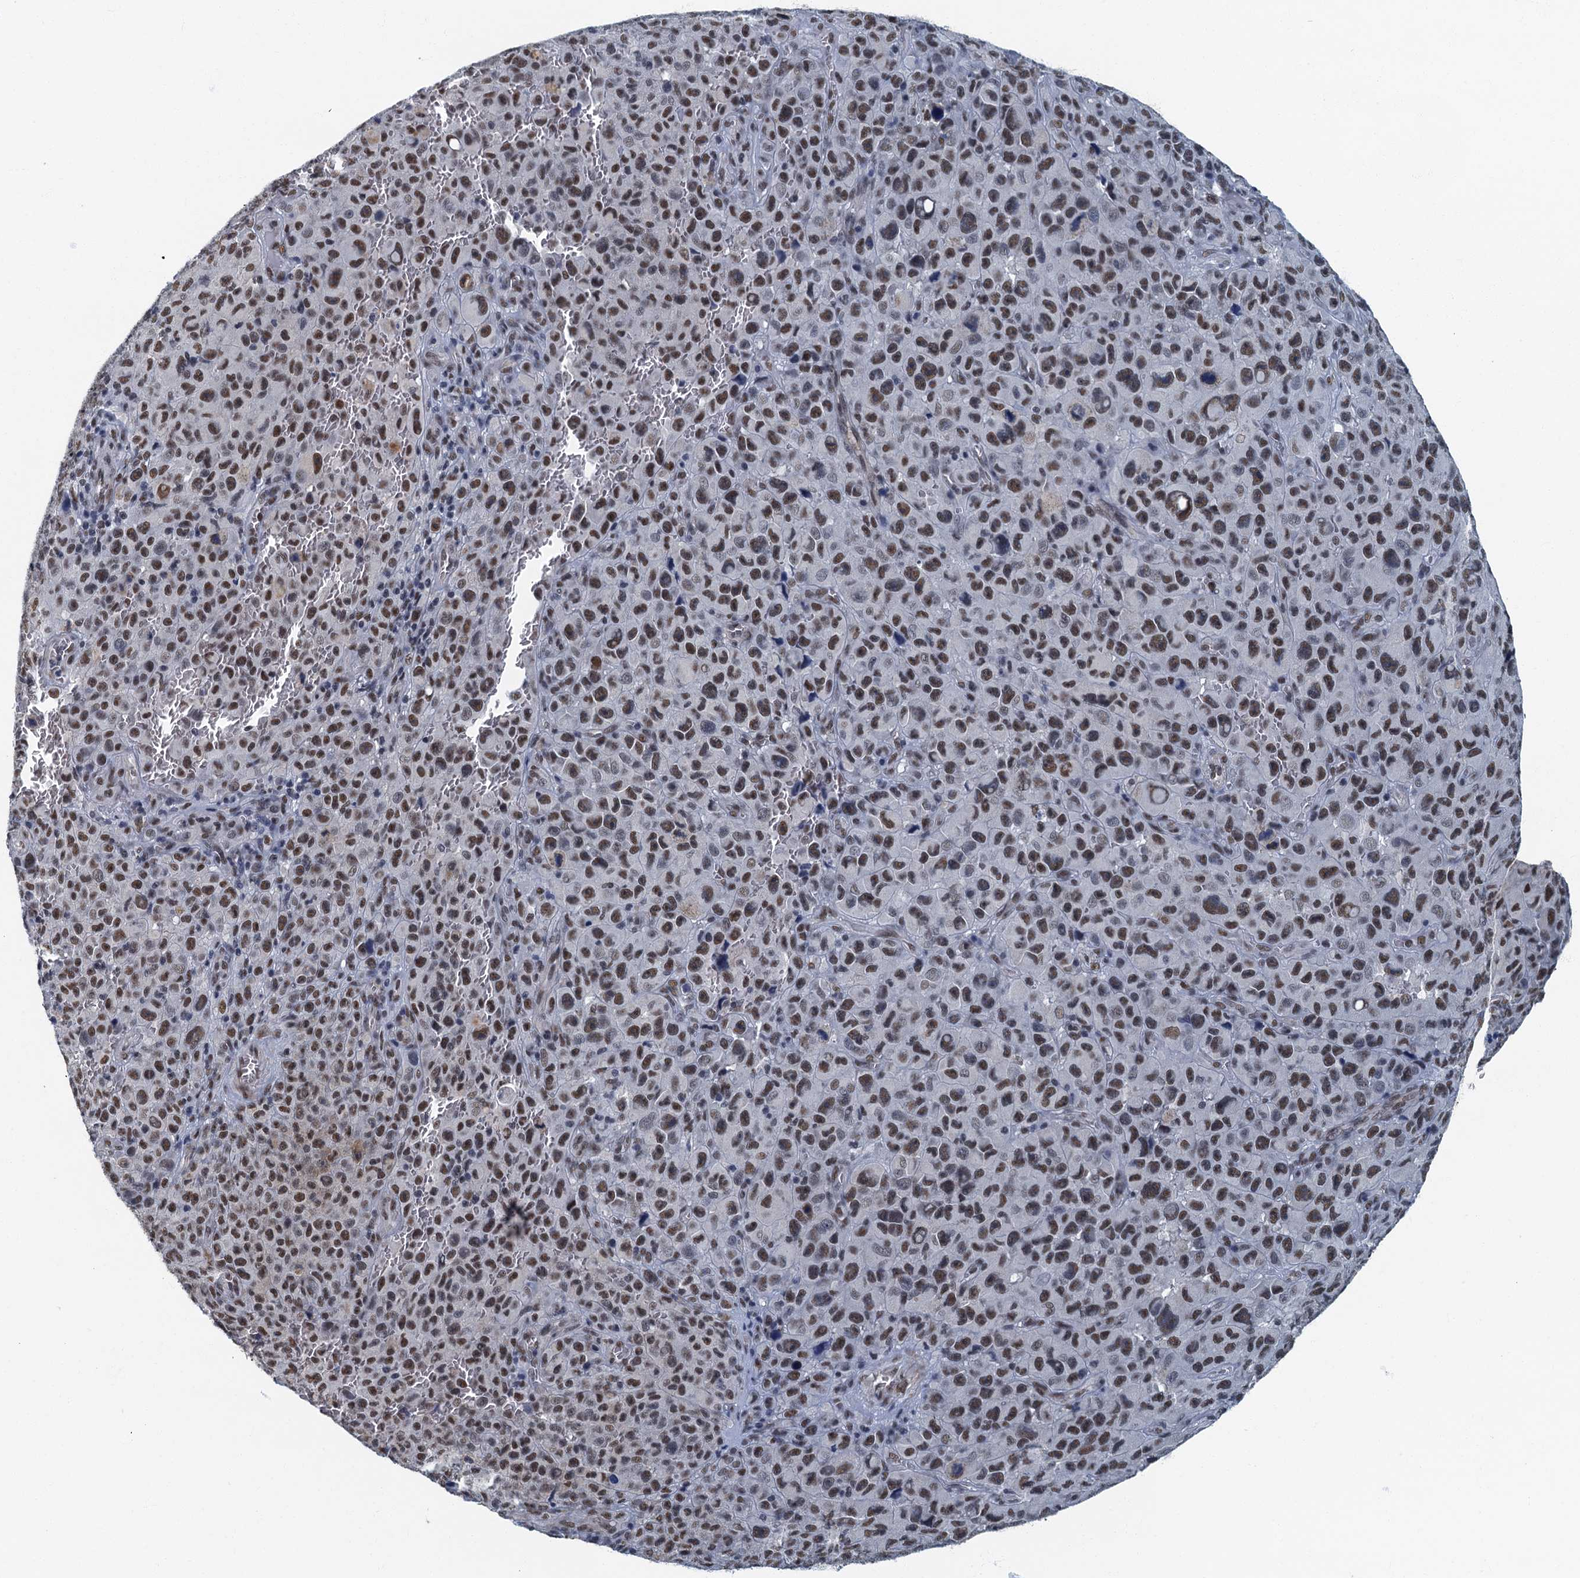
{"staining": {"intensity": "moderate", "quantity": ">75%", "location": "nuclear"}, "tissue": "melanoma", "cell_type": "Tumor cells", "image_type": "cancer", "snomed": [{"axis": "morphology", "description": "Malignant melanoma, NOS"}, {"axis": "topography", "description": "Skin"}], "caption": "A high-resolution photomicrograph shows IHC staining of melanoma, which shows moderate nuclear positivity in approximately >75% of tumor cells. (Brightfield microscopy of DAB IHC at high magnification).", "gene": "GADL1", "patient": {"sex": "female", "age": 82}}